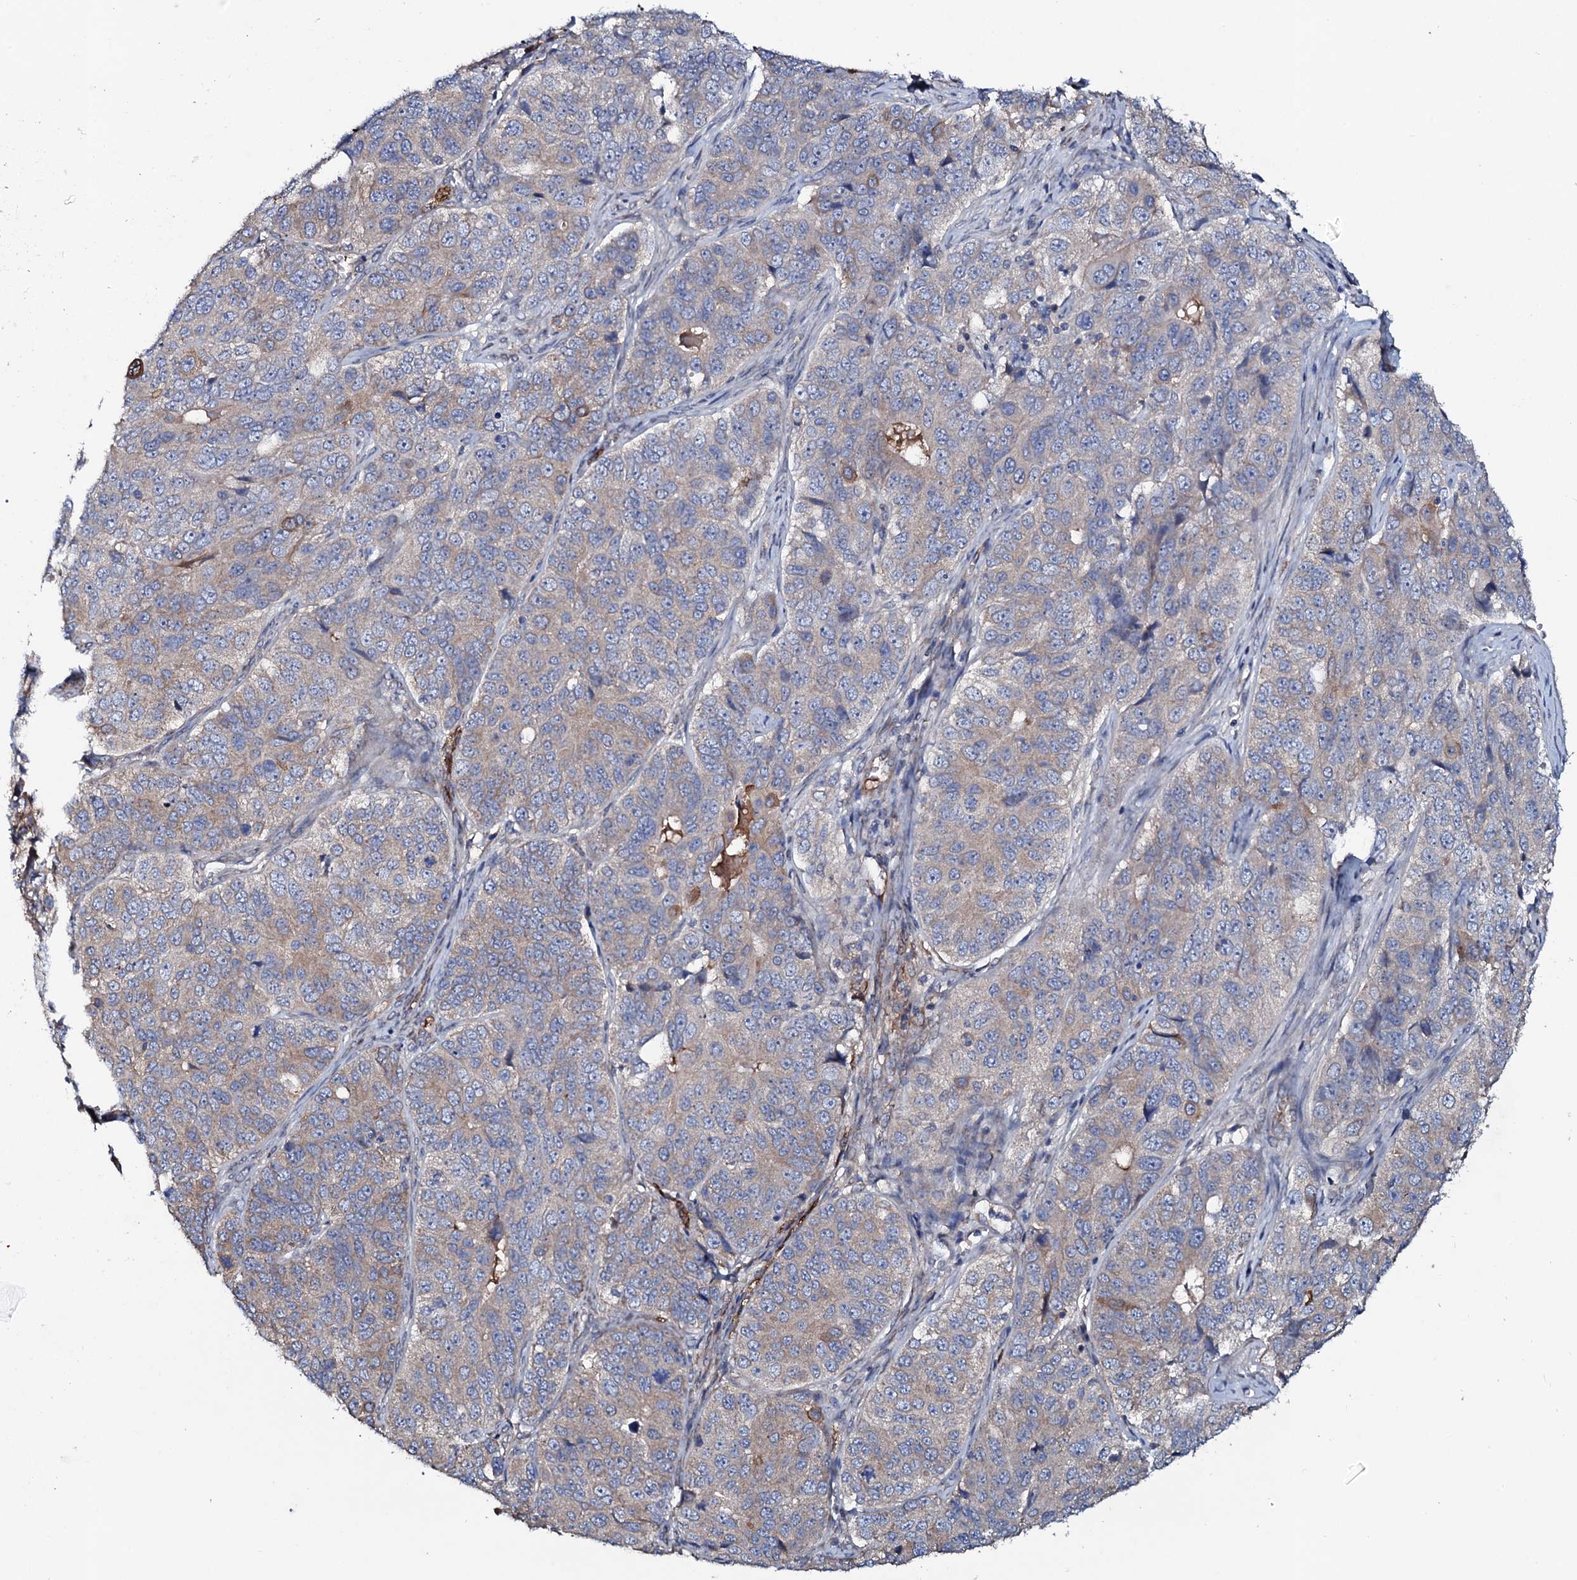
{"staining": {"intensity": "weak", "quantity": "25%-75%", "location": "cytoplasmic/membranous"}, "tissue": "ovarian cancer", "cell_type": "Tumor cells", "image_type": "cancer", "snomed": [{"axis": "morphology", "description": "Carcinoma, endometroid"}, {"axis": "topography", "description": "Ovary"}], "caption": "Approximately 25%-75% of tumor cells in human endometroid carcinoma (ovarian) exhibit weak cytoplasmic/membranous protein staining as visualized by brown immunohistochemical staining.", "gene": "PPP1R3D", "patient": {"sex": "female", "age": 51}}